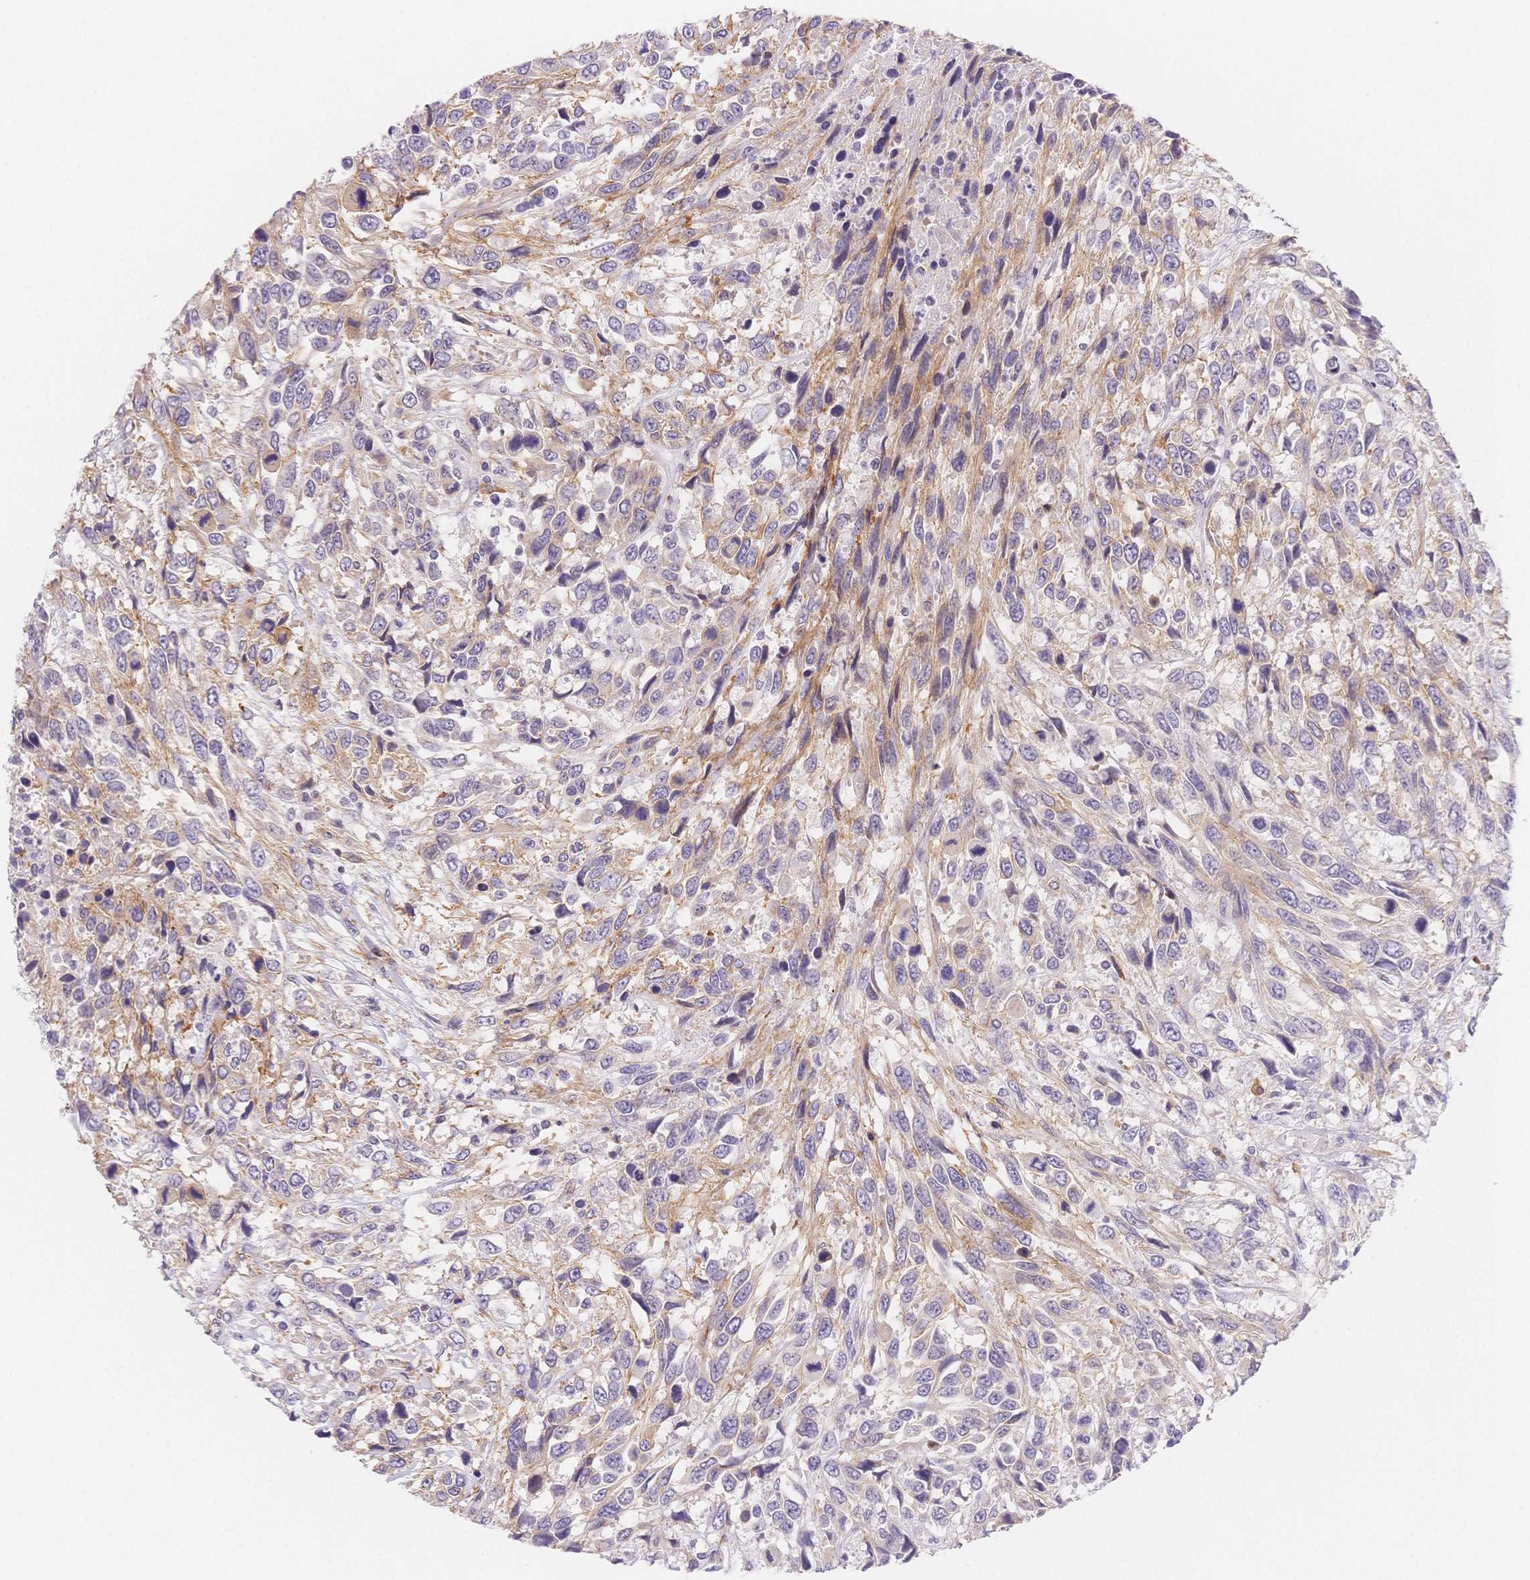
{"staining": {"intensity": "moderate", "quantity": "<25%", "location": "cytoplasmic/membranous"}, "tissue": "urothelial cancer", "cell_type": "Tumor cells", "image_type": "cancer", "snomed": [{"axis": "morphology", "description": "Urothelial carcinoma, High grade"}, {"axis": "topography", "description": "Urinary bladder"}], "caption": "Urothelial cancer was stained to show a protein in brown. There is low levels of moderate cytoplasmic/membranous expression in approximately <25% of tumor cells. (DAB = brown stain, brightfield microscopy at high magnification).", "gene": "CSN1S1", "patient": {"sex": "female", "age": 70}}